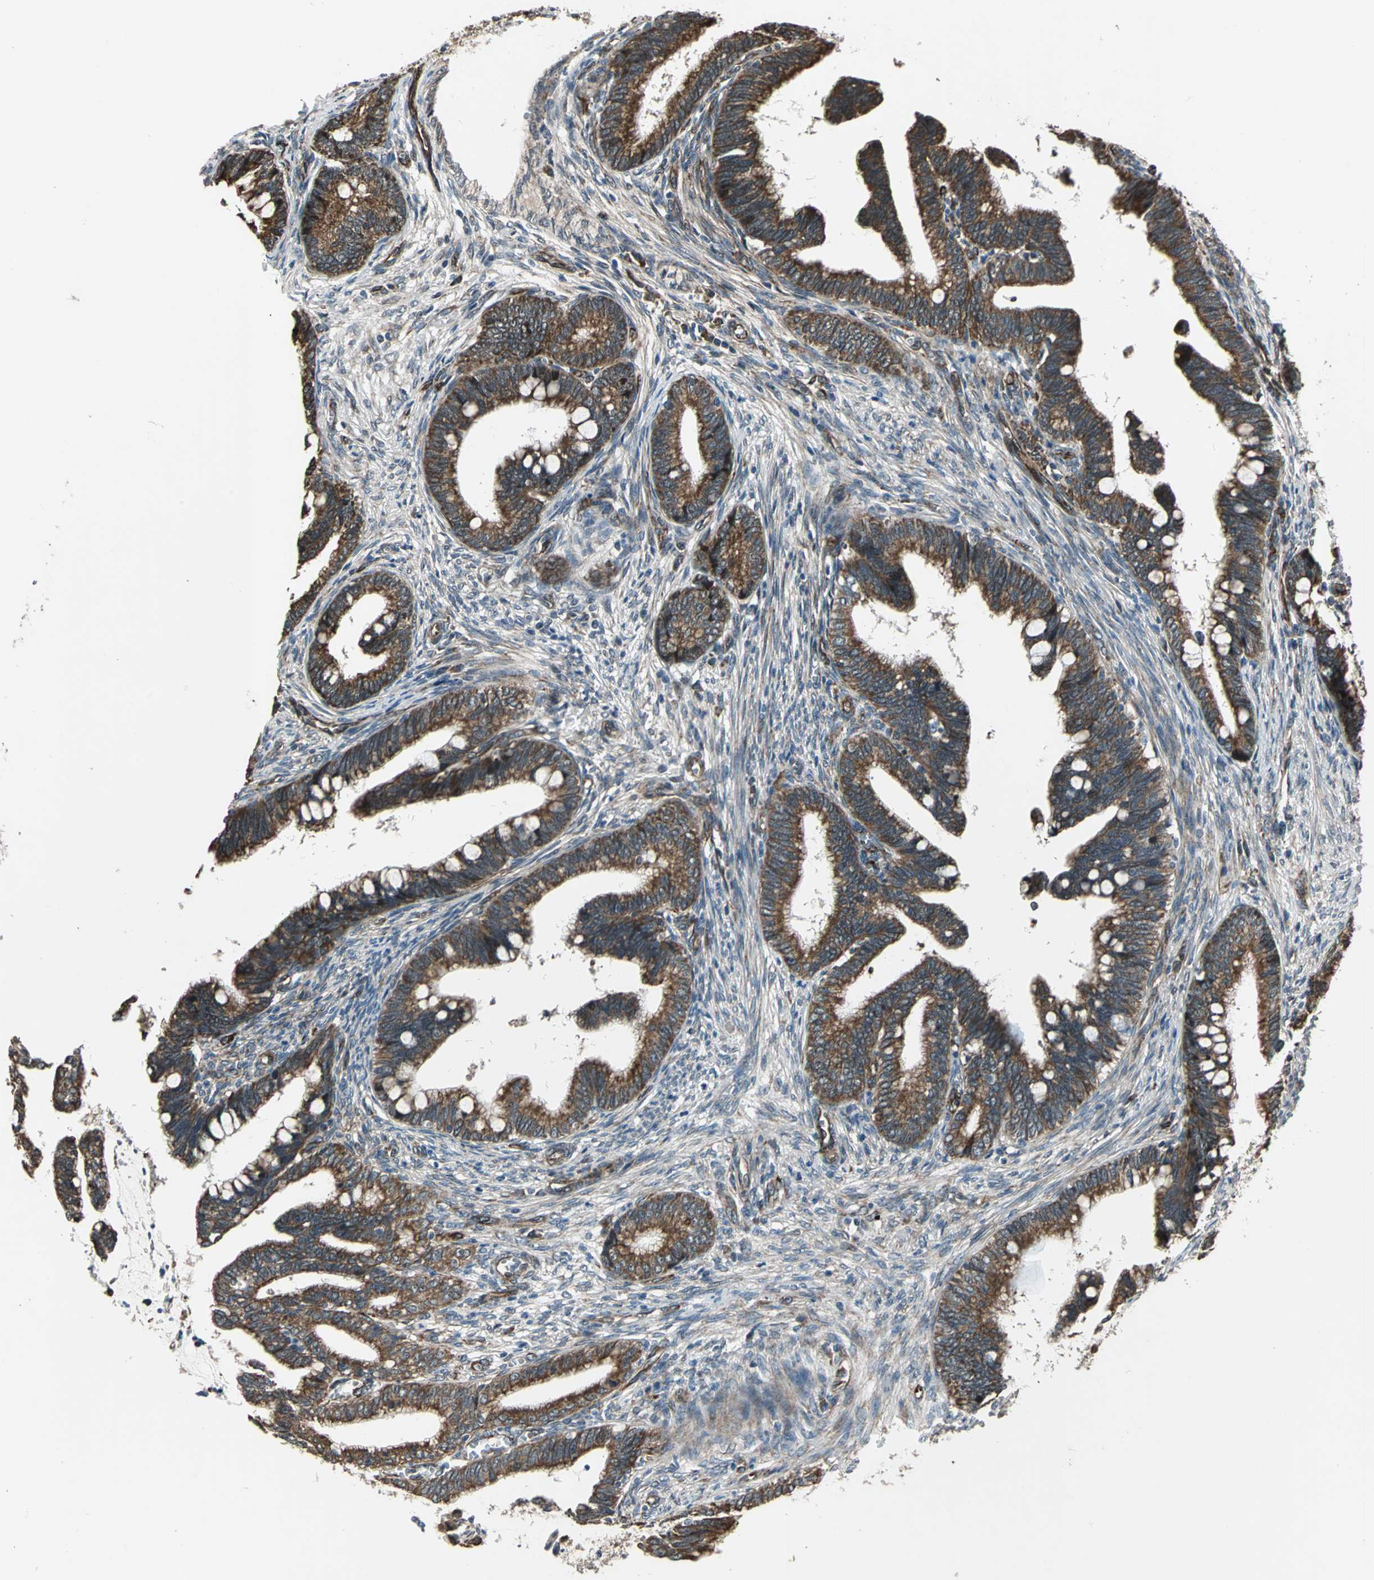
{"staining": {"intensity": "strong", "quantity": ">75%", "location": "cytoplasmic/membranous"}, "tissue": "cervical cancer", "cell_type": "Tumor cells", "image_type": "cancer", "snomed": [{"axis": "morphology", "description": "Adenocarcinoma, NOS"}, {"axis": "topography", "description": "Cervix"}], "caption": "The photomicrograph exhibits staining of cervical cancer, revealing strong cytoplasmic/membranous protein staining (brown color) within tumor cells.", "gene": "EXD2", "patient": {"sex": "female", "age": 36}}